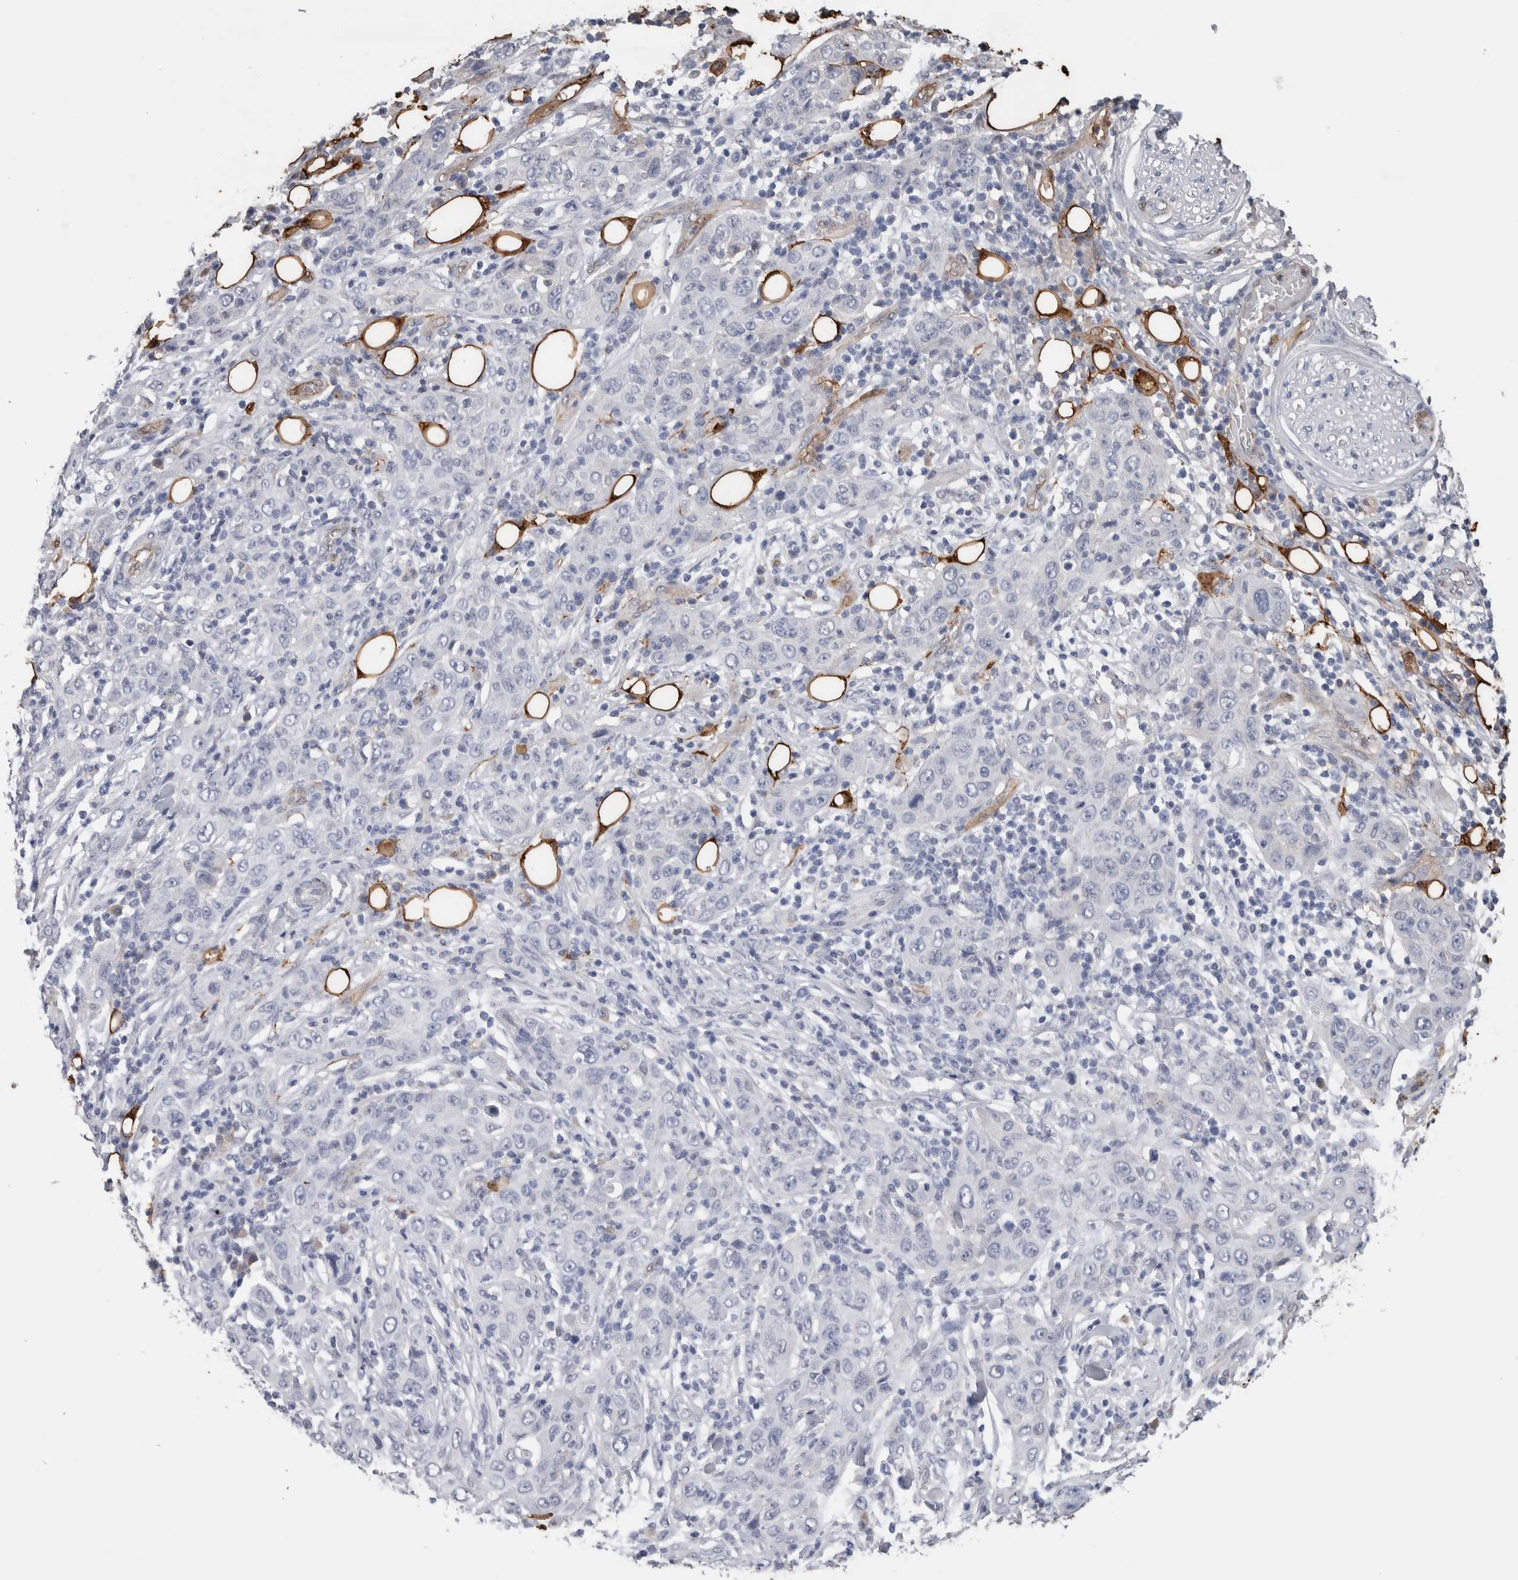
{"staining": {"intensity": "negative", "quantity": "none", "location": "none"}, "tissue": "skin cancer", "cell_type": "Tumor cells", "image_type": "cancer", "snomed": [{"axis": "morphology", "description": "Squamous cell carcinoma, NOS"}, {"axis": "topography", "description": "Skin"}], "caption": "A photomicrograph of human squamous cell carcinoma (skin) is negative for staining in tumor cells. (DAB IHC with hematoxylin counter stain).", "gene": "FABP4", "patient": {"sex": "female", "age": 88}}